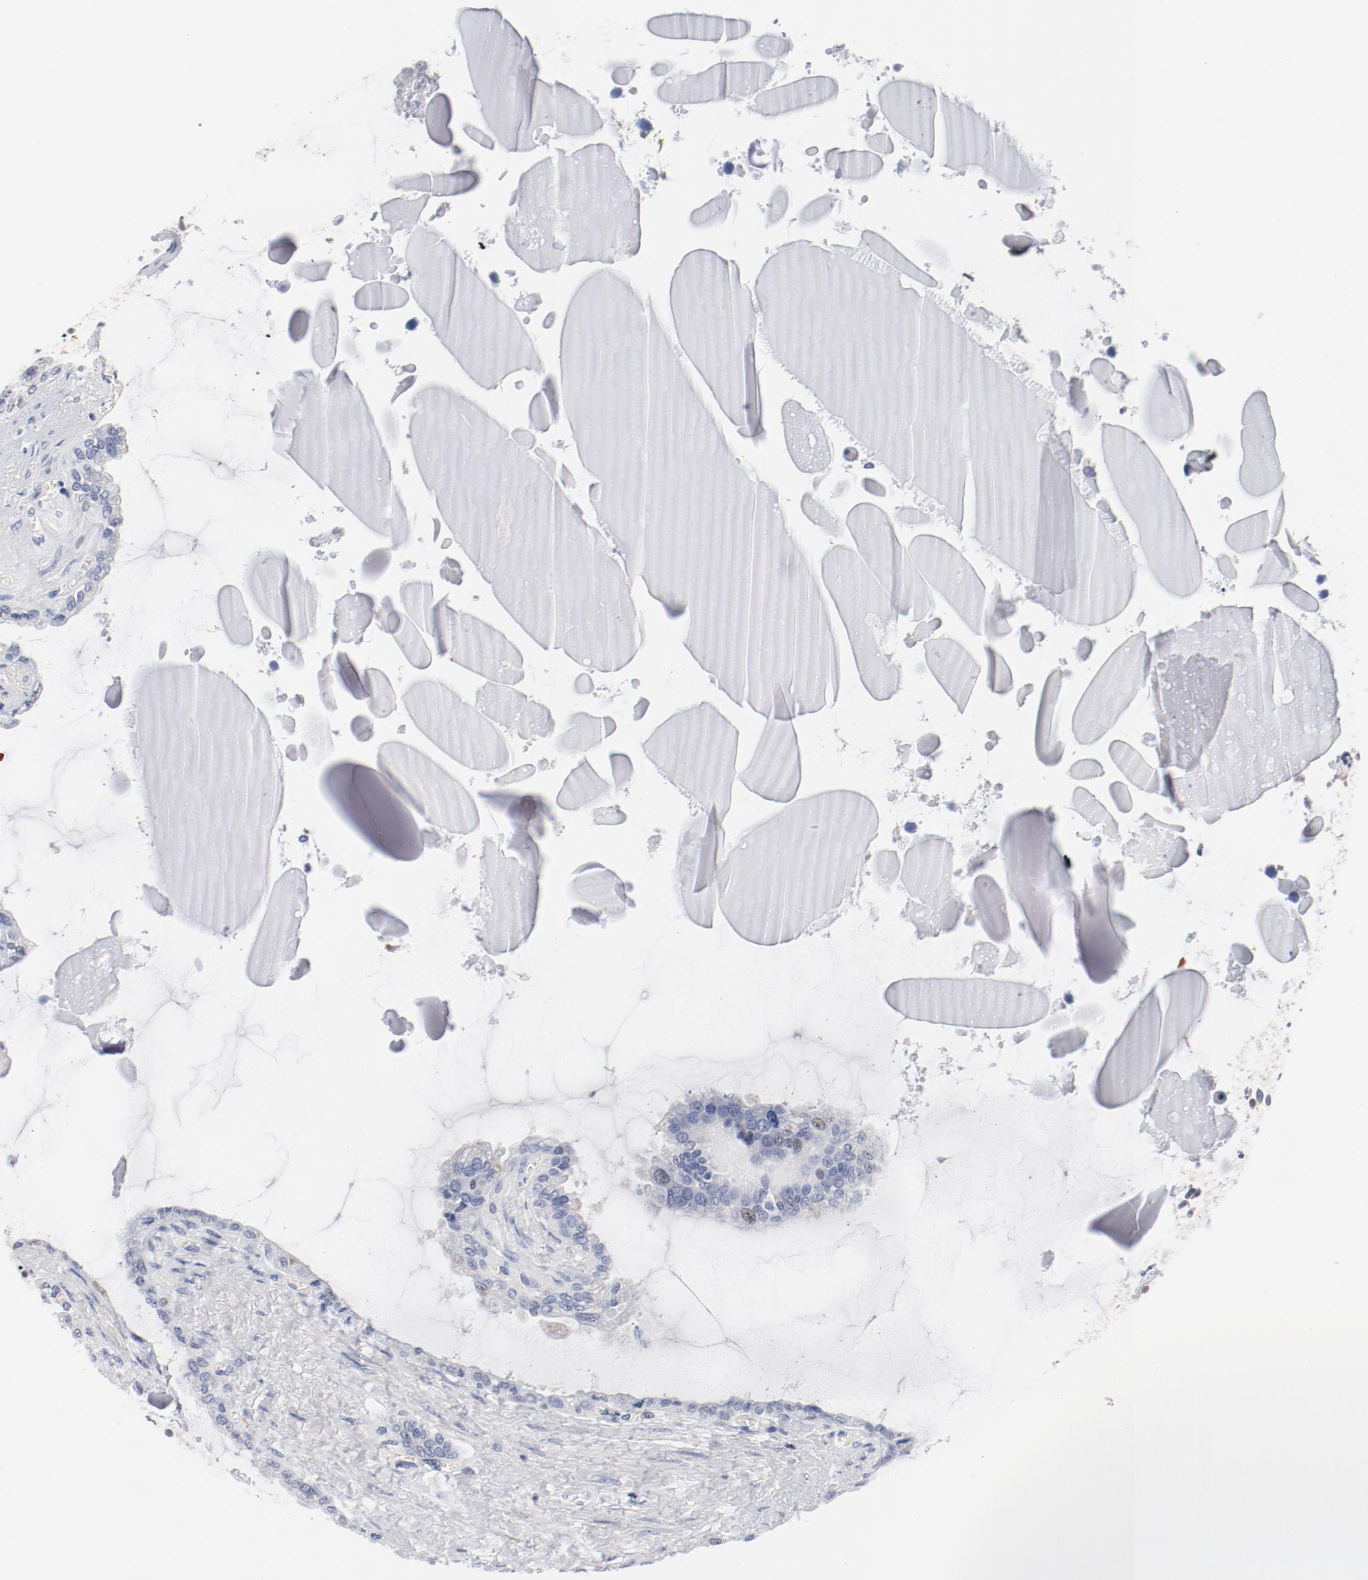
{"staining": {"intensity": "negative", "quantity": "none", "location": "none"}, "tissue": "seminal vesicle", "cell_type": "Glandular cells", "image_type": "normal", "snomed": [{"axis": "morphology", "description": "Normal tissue, NOS"}, {"axis": "morphology", "description": "Inflammation, NOS"}, {"axis": "topography", "description": "Urinary bladder"}, {"axis": "topography", "description": "Prostate"}, {"axis": "topography", "description": "Seminal veicle"}], "caption": "Seminal vesicle stained for a protein using immunohistochemistry (IHC) shows no staining glandular cells.", "gene": "KCNK13", "patient": {"sex": "male", "age": 82}}